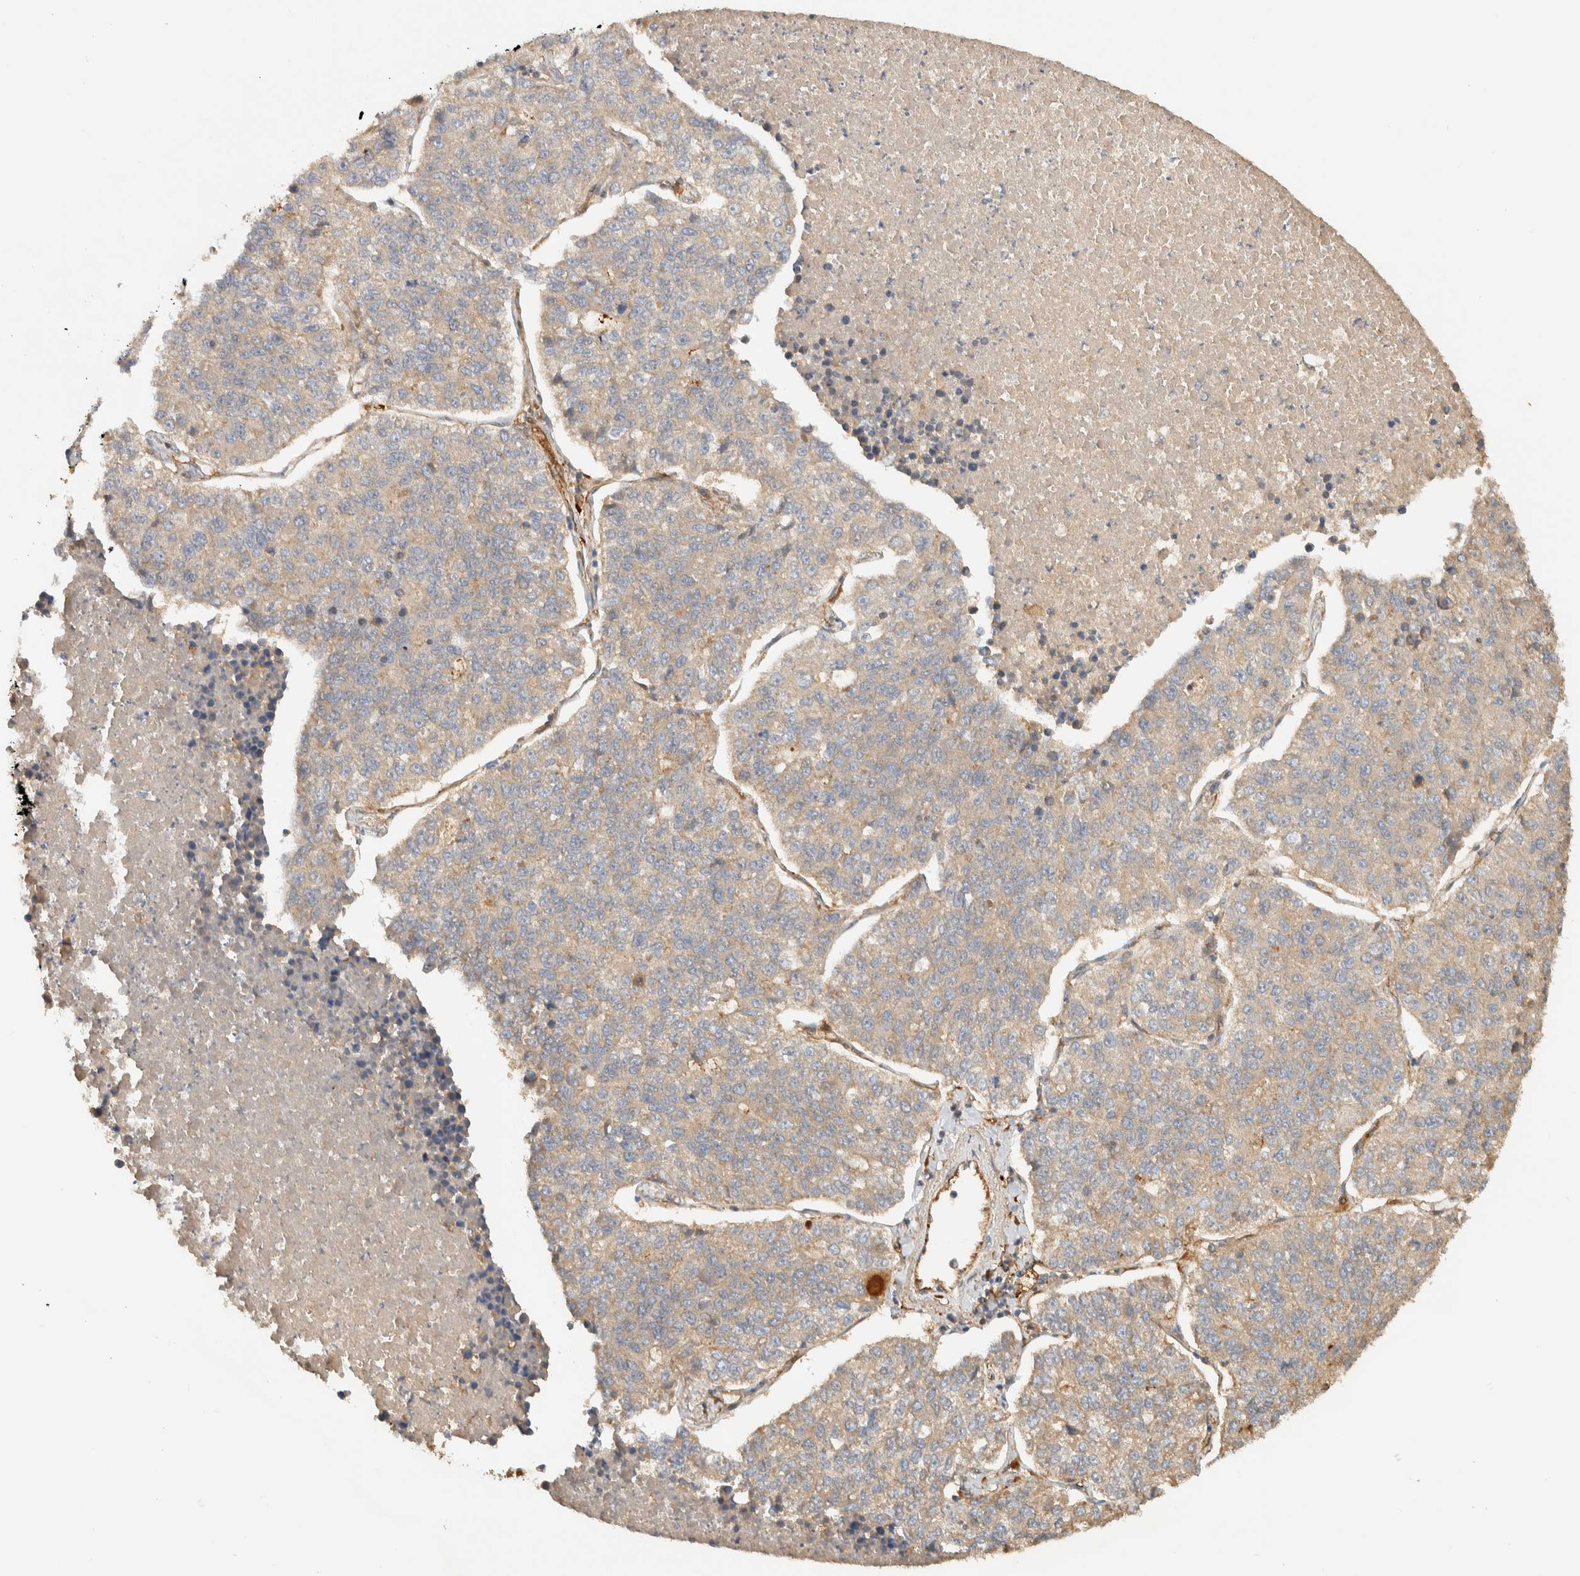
{"staining": {"intensity": "weak", "quantity": "25%-75%", "location": "cytoplasmic/membranous"}, "tissue": "lung cancer", "cell_type": "Tumor cells", "image_type": "cancer", "snomed": [{"axis": "morphology", "description": "Adenocarcinoma, NOS"}, {"axis": "topography", "description": "Lung"}], "caption": "The photomicrograph displays a brown stain indicating the presence of a protein in the cytoplasmic/membranous of tumor cells in lung cancer (adenocarcinoma).", "gene": "TMEM192", "patient": {"sex": "male", "age": 49}}